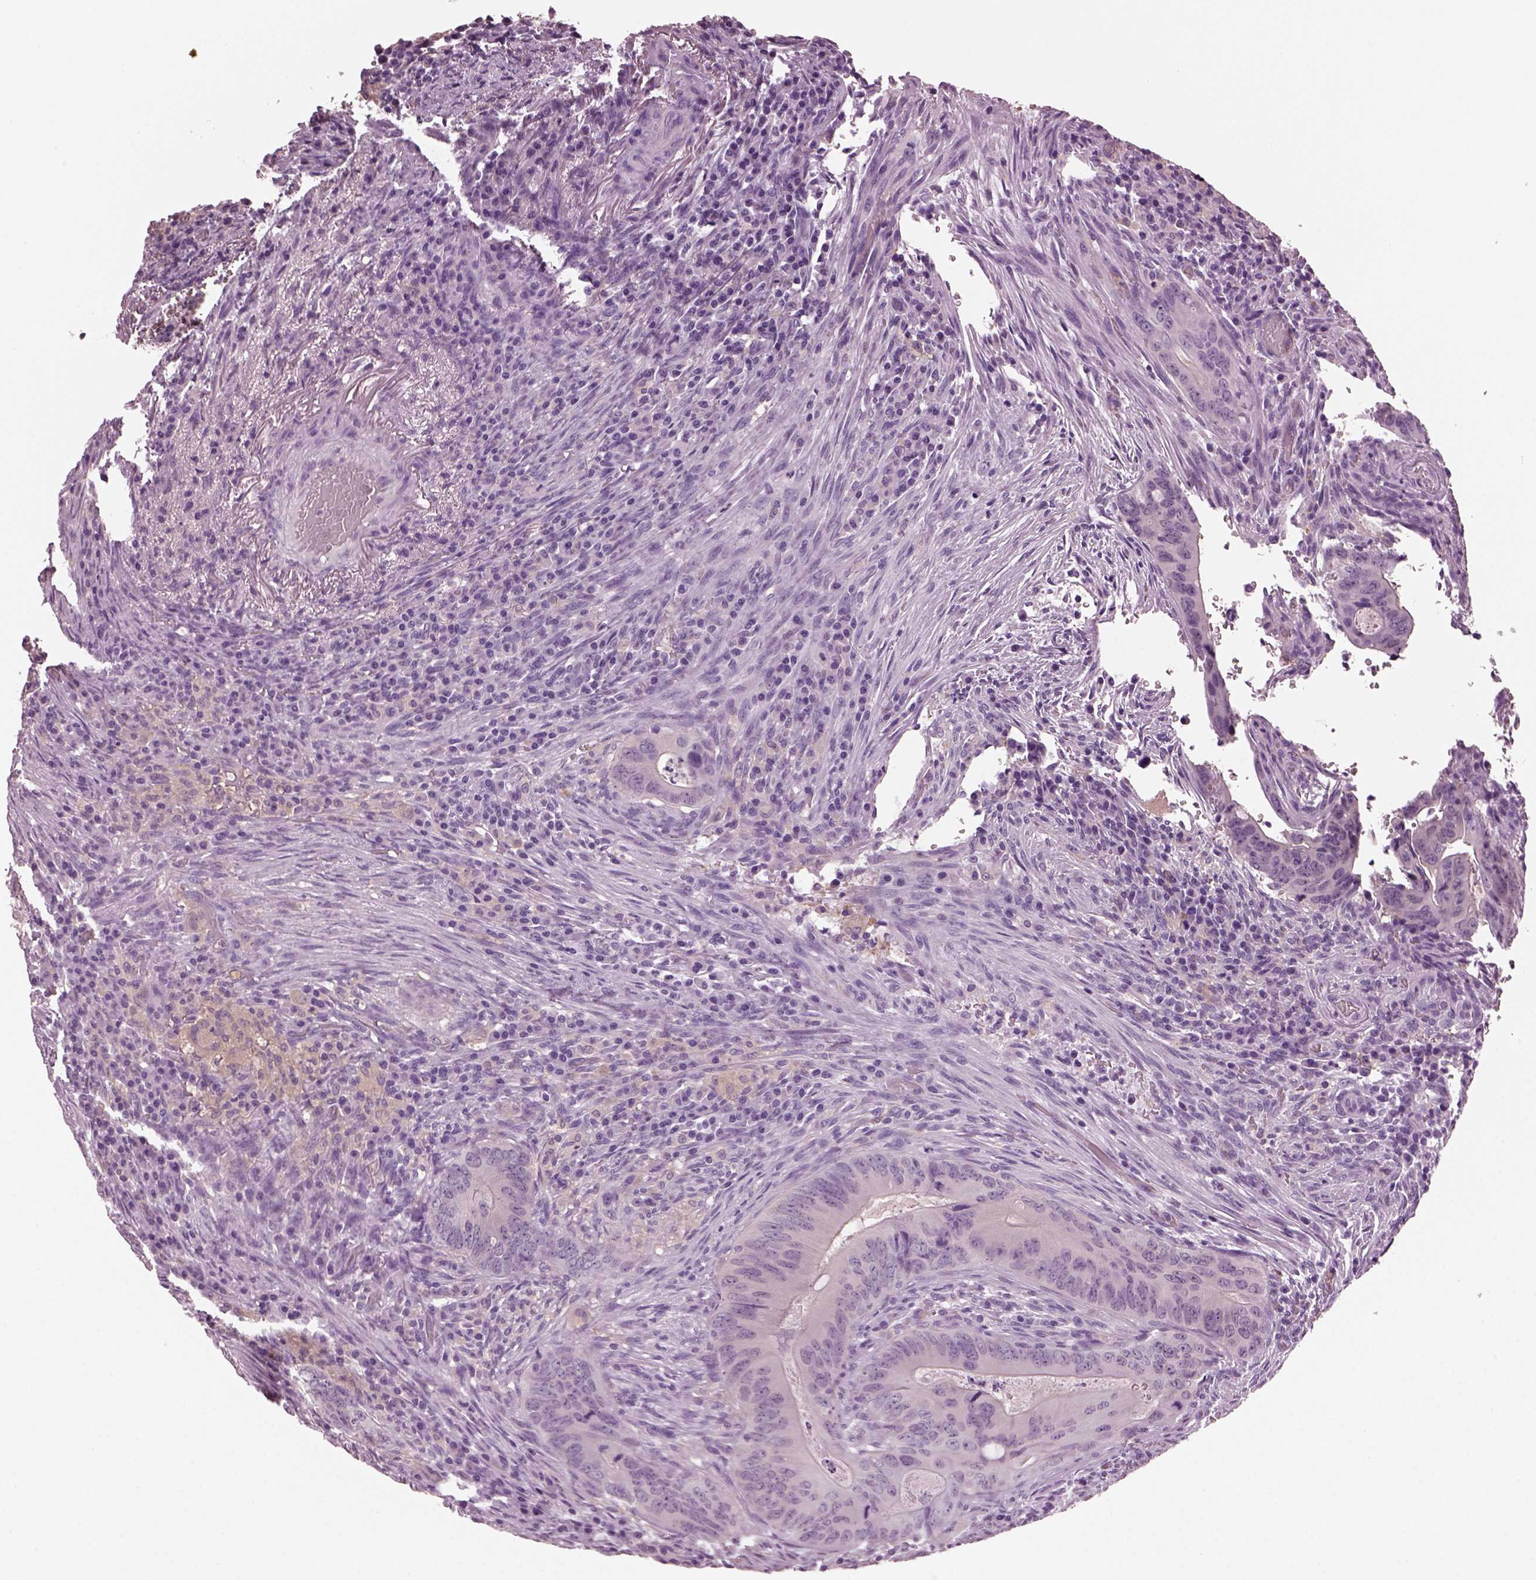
{"staining": {"intensity": "negative", "quantity": "none", "location": "none"}, "tissue": "colorectal cancer", "cell_type": "Tumor cells", "image_type": "cancer", "snomed": [{"axis": "morphology", "description": "Adenocarcinoma, NOS"}, {"axis": "topography", "description": "Colon"}], "caption": "Photomicrograph shows no protein expression in tumor cells of colorectal cancer tissue. (Brightfield microscopy of DAB (3,3'-diaminobenzidine) immunohistochemistry (IHC) at high magnification).", "gene": "SHTN1", "patient": {"sex": "female", "age": 74}}